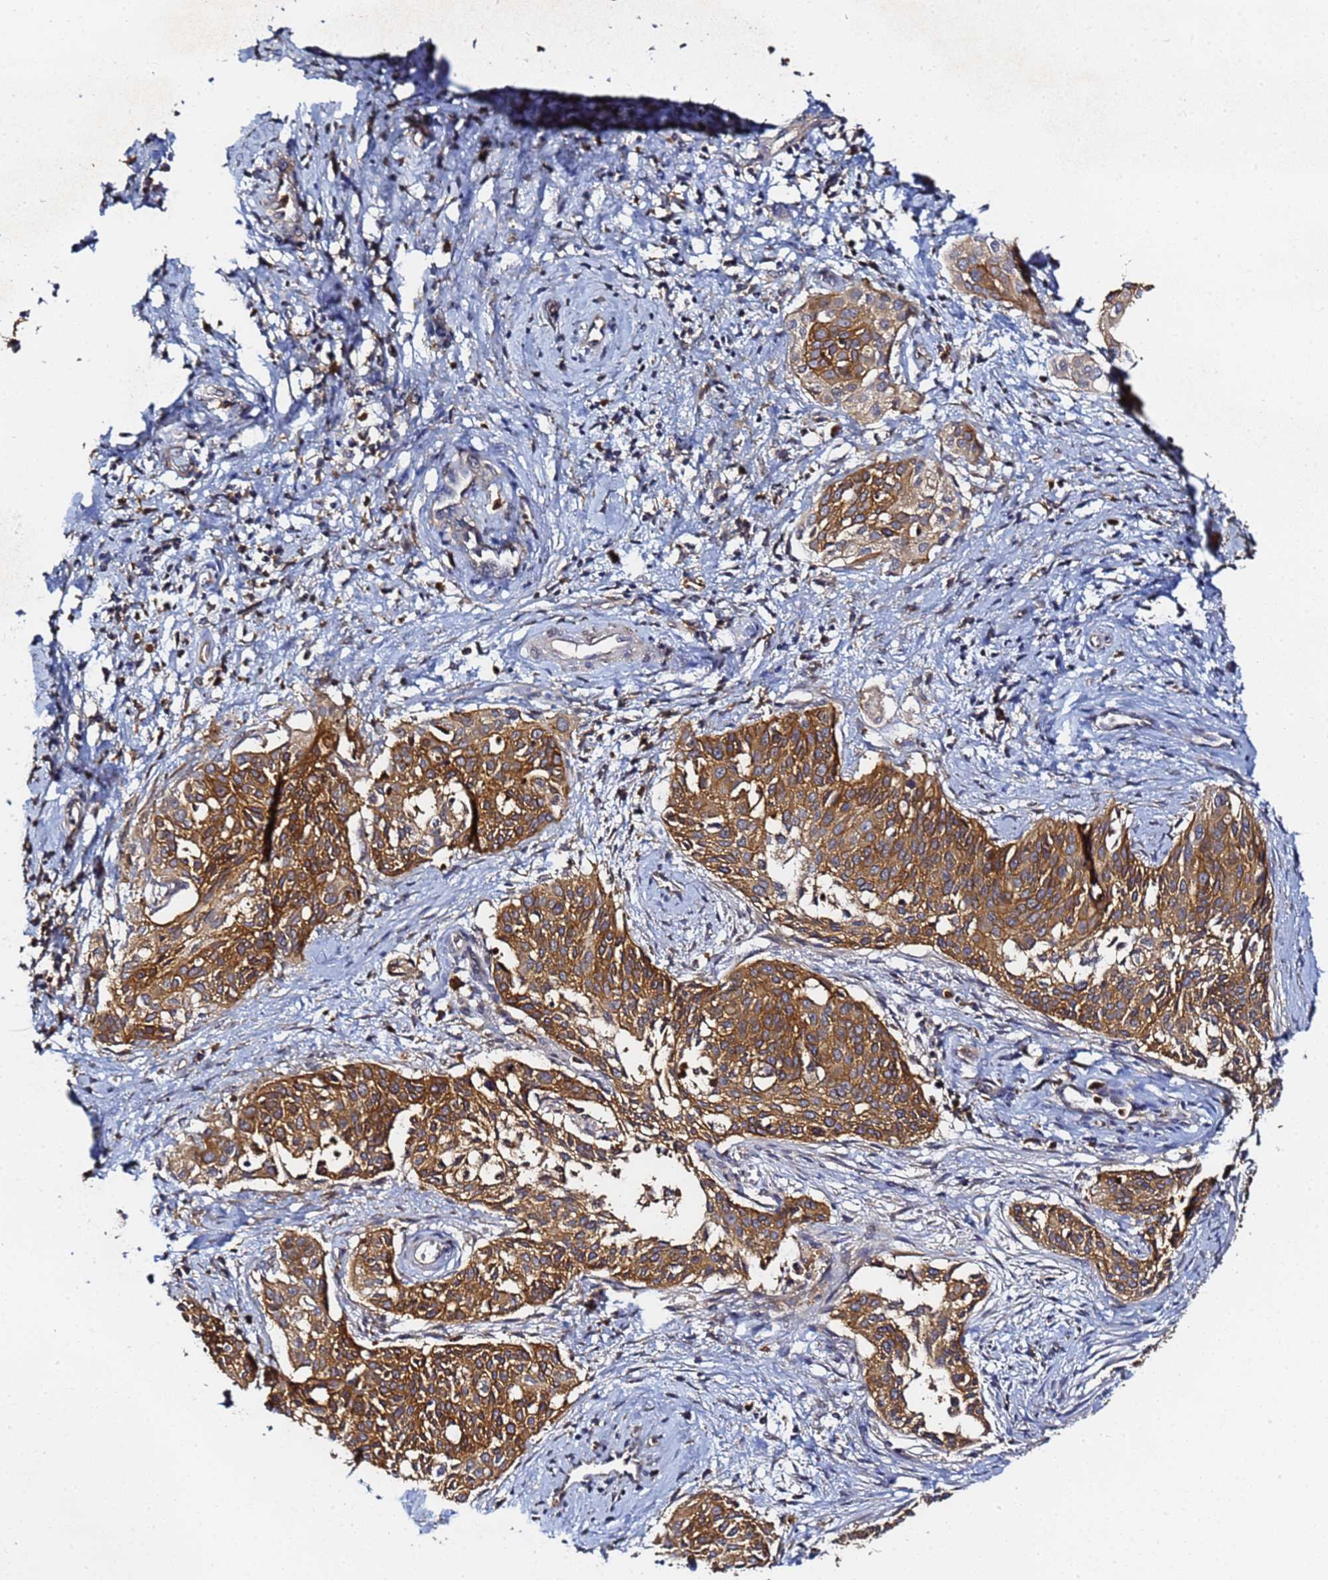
{"staining": {"intensity": "moderate", "quantity": ">75%", "location": "cytoplasmic/membranous"}, "tissue": "cervical cancer", "cell_type": "Tumor cells", "image_type": "cancer", "snomed": [{"axis": "morphology", "description": "Squamous cell carcinoma, NOS"}, {"axis": "topography", "description": "Cervix"}], "caption": "This histopathology image reveals cervical cancer (squamous cell carcinoma) stained with immunohistochemistry (IHC) to label a protein in brown. The cytoplasmic/membranous of tumor cells show moderate positivity for the protein. Nuclei are counter-stained blue.", "gene": "LRRC69", "patient": {"sex": "female", "age": 44}}